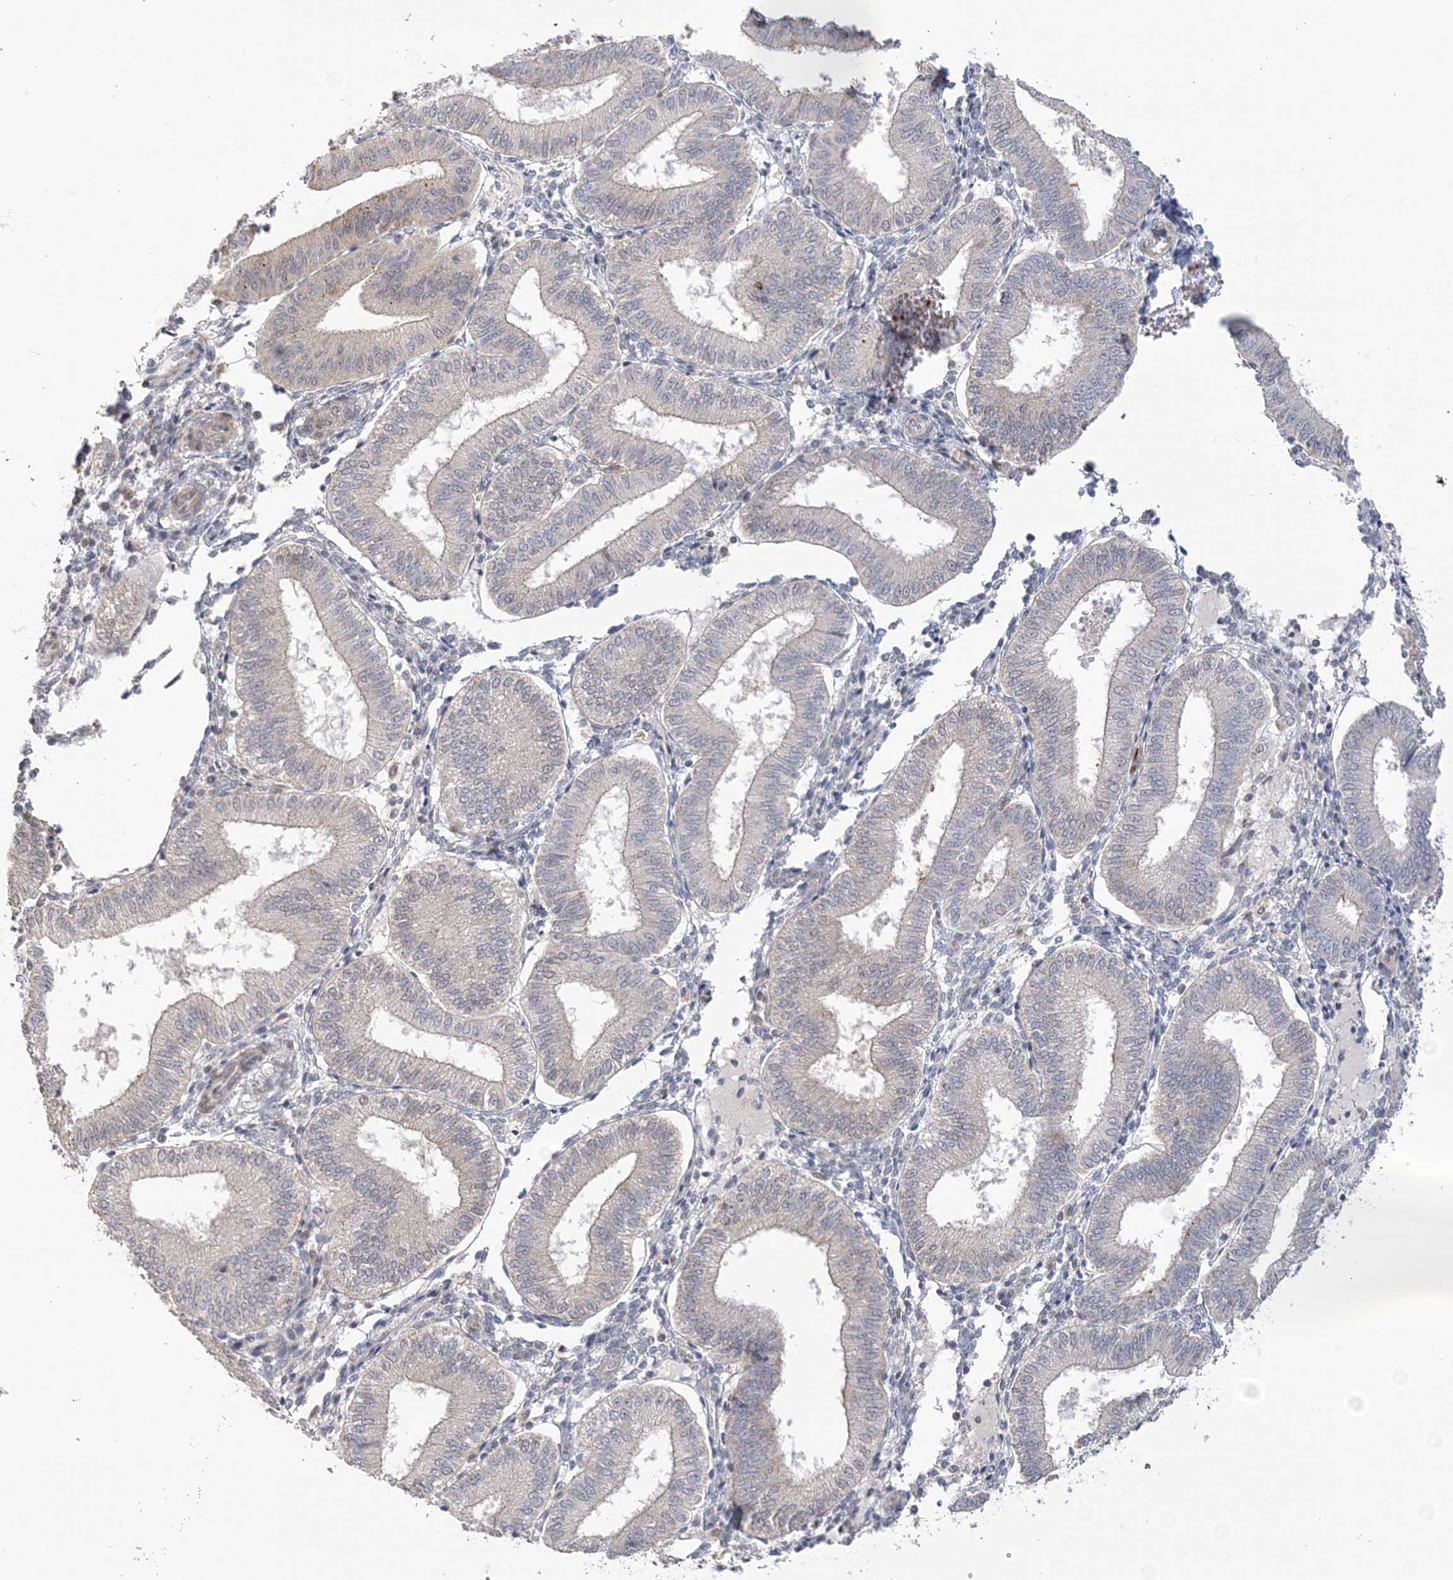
{"staining": {"intensity": "negative", "quantity": "none", "location": "none"}, "tissue": "endometrium", "cell_type": "Cells in endometrial stroma", "image_type": "normal", "snomed": [{"axis": "morphology", "description": "Normal tissue, NOS"}, {"axis": "topography", "description": "Endometrium"}], "caption": "A high-resolution histopathology image shows IHC staining of unremarkable endometrium, which demonstrates no significant staining in cells in endometrial stroma.", "gene": "NAF1", "patient": {"sex": "female", "age": 39}}